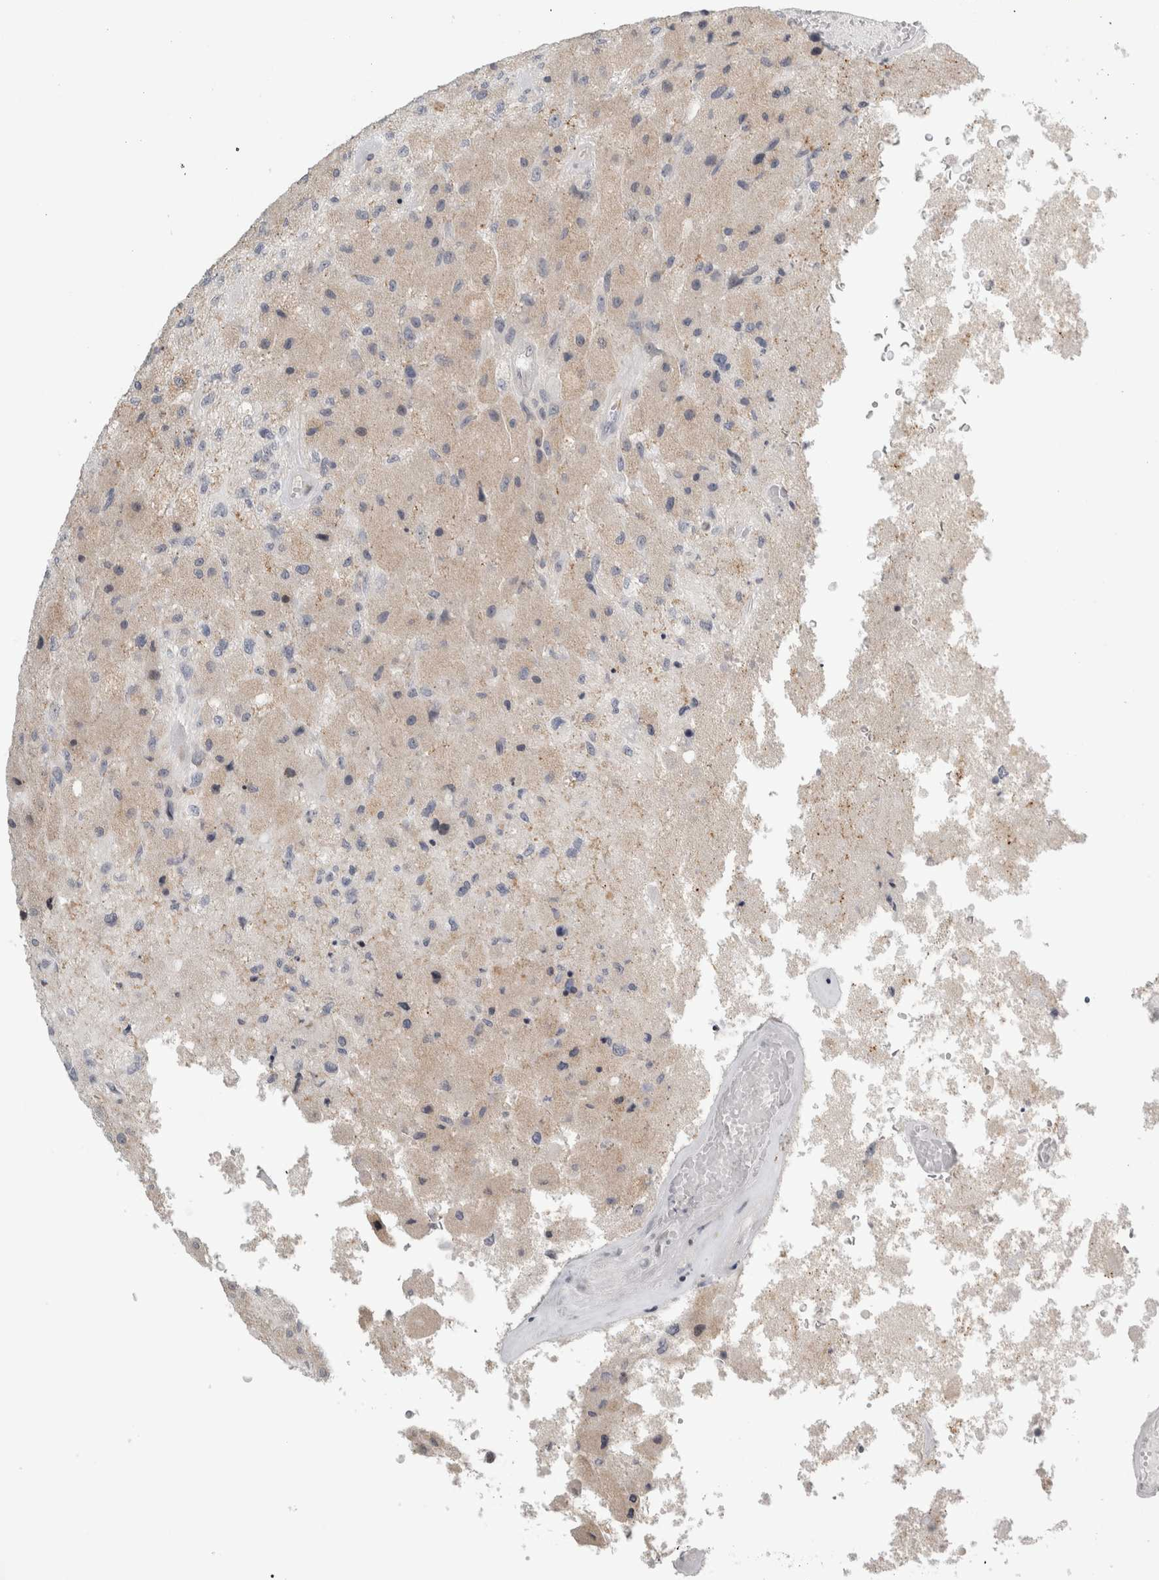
{"staining": {"intensity": "negative", "quantity": "none", "location": "none"}, "tissue": "glioma", "cell_type": "Tumor cells", "image_type": "cancer", "snomed": [{"axis": "morphology", "description": "Normal tissue, NOS"}, {"axis": "morphology", "description": "Glioma, malignant, High grade"}, {"axis": "topography", "description": "Cerebral cortex"}], "caption": "A histopathology image of human malignant glioma (high-grade) is negative for staining in tumor cells.", "gene": "UTP25", "patient": {"sex": "male", "age": 77}}